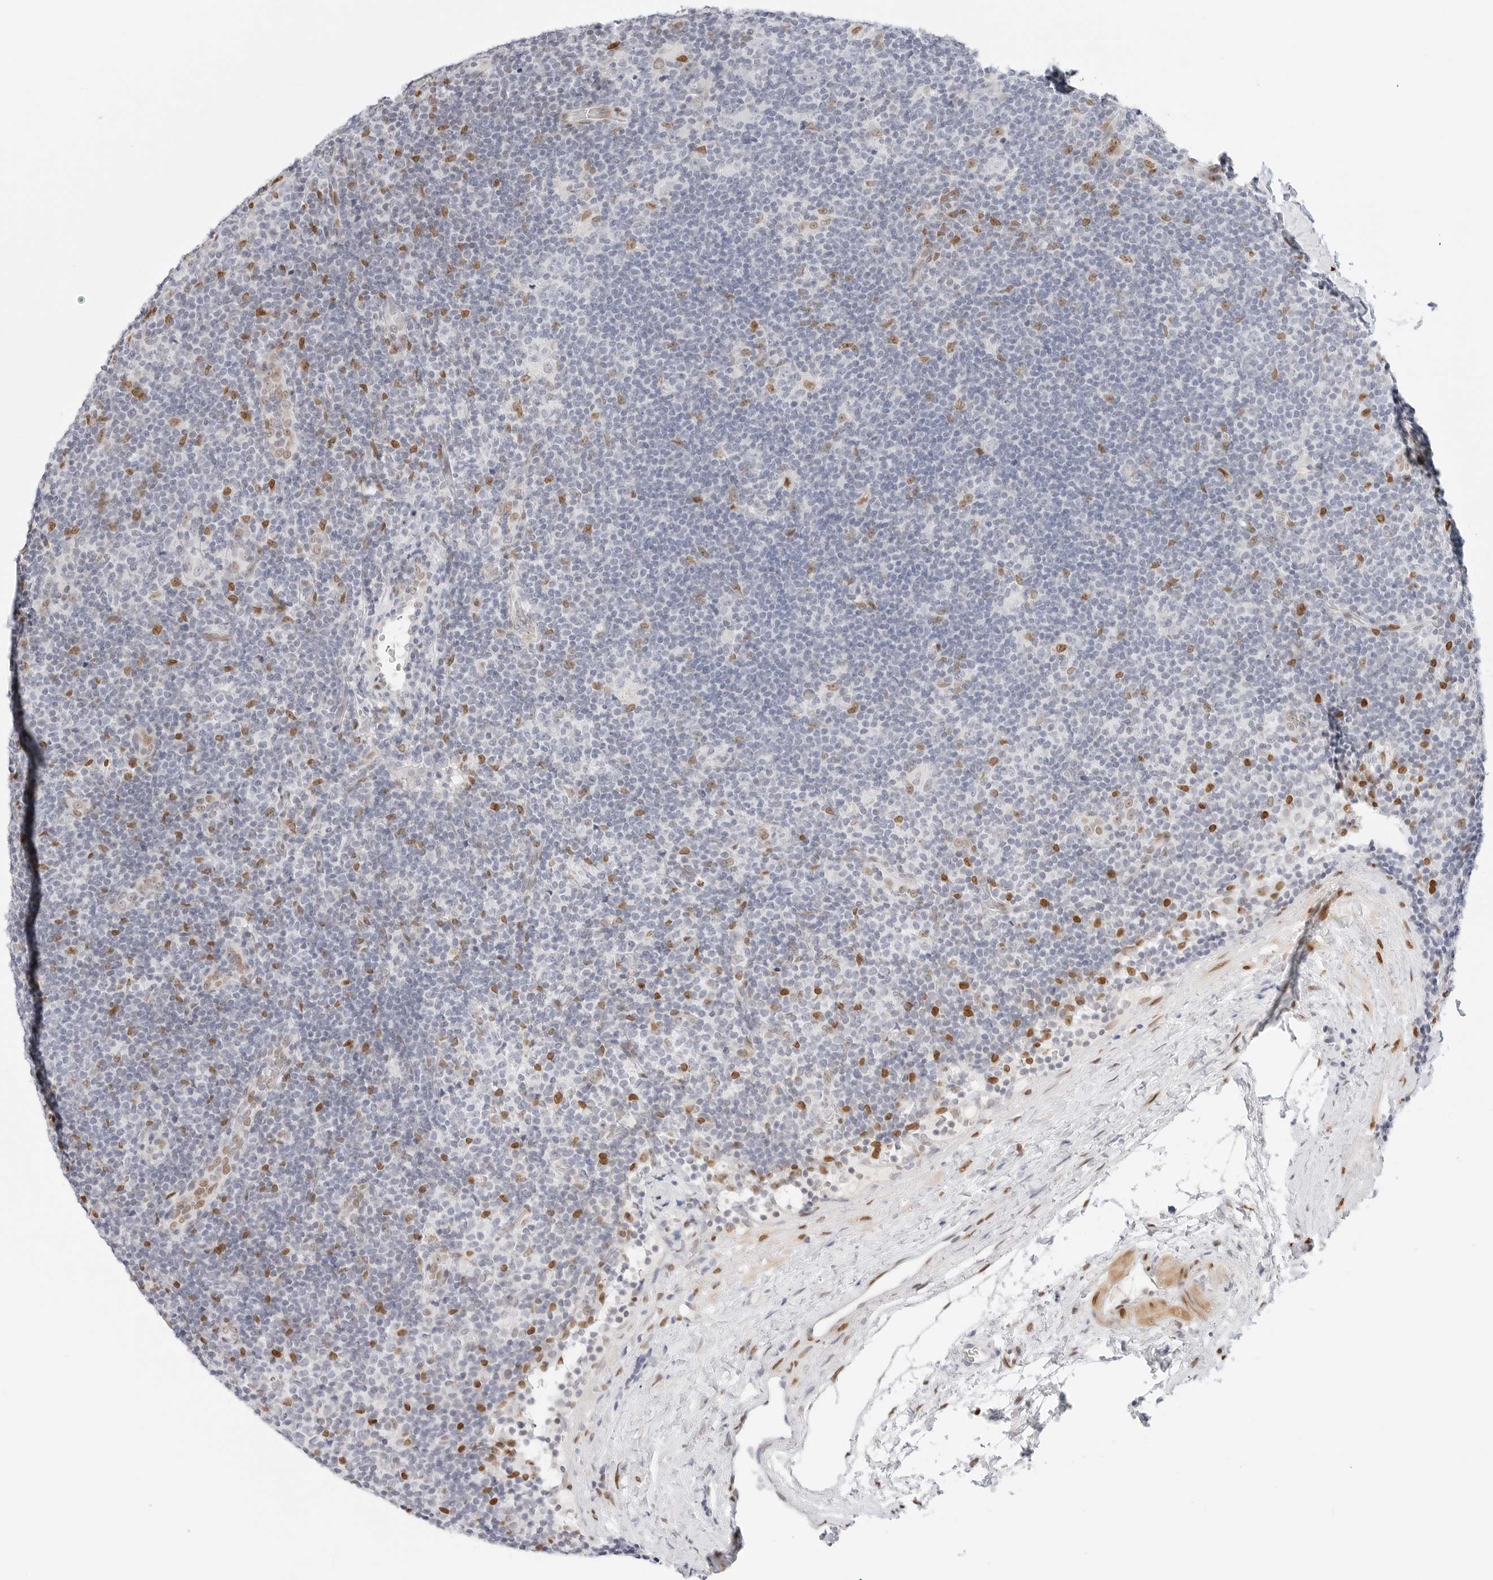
{"staining": {"intensity": "negative", "quantity": "none", "location": "none"}, "tissue": "lymphoma", "cell_type": "Tumor cells", "image_type": "cancer", "snomed": [{"axis": "morphology", "description": "Hodgkin's disease, NOS"}, {"axis": "topography", "description": "Lymph node"}], "caption": "DAB (3,3'-diaminobenzidine) immunohistochemical staining of human lymphoma shows no significant positivity in tumor cells.", "gene": "SPIDR", "patient": {"sex": "female", "age": 57}}